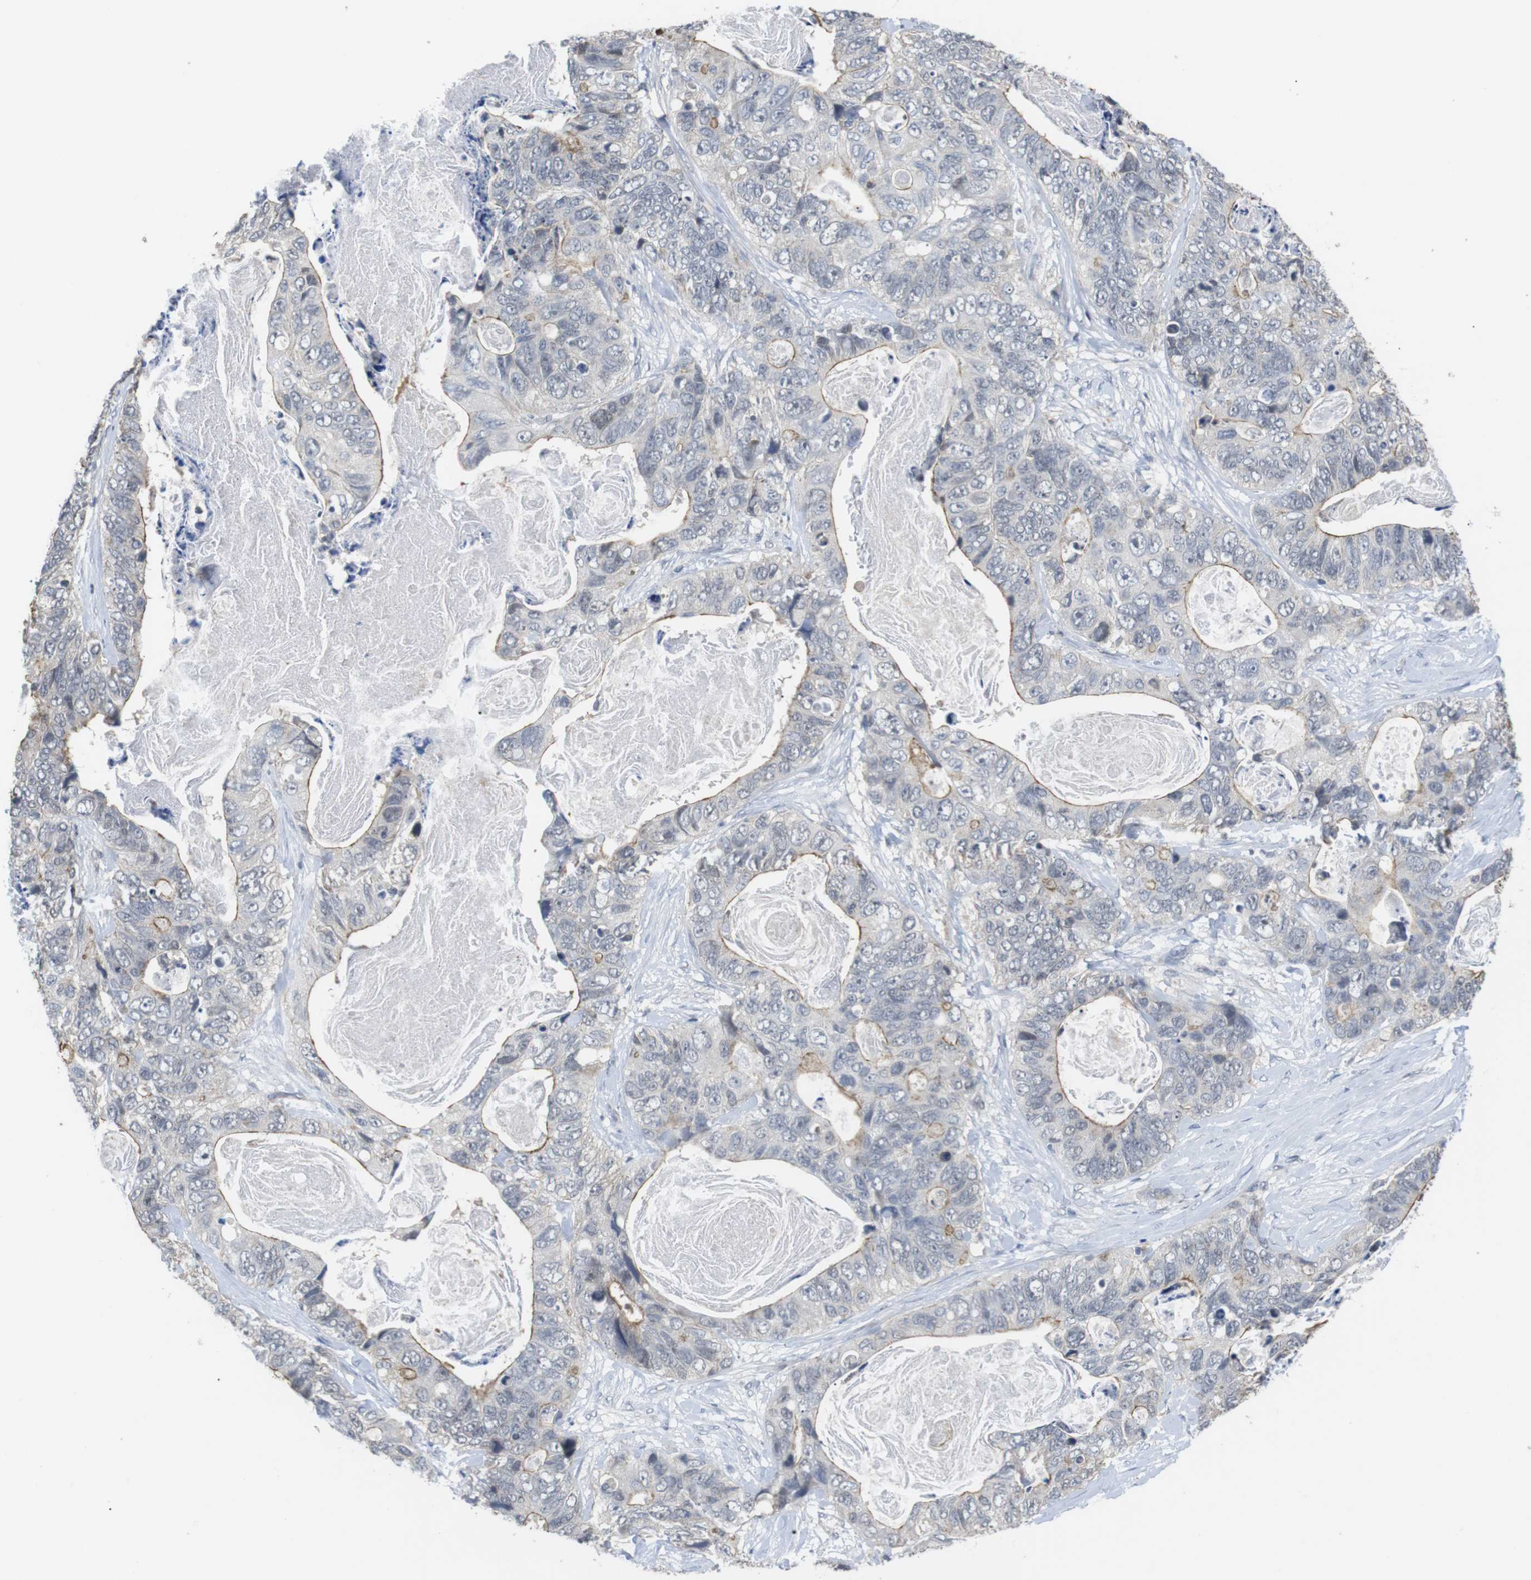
{"staining": {"intensity": "moderate", "quantity": "<25%", "location": "cytoplasmic/membranous"}, "tissue": "stomach cancer", "cell_type": "Tumor cells", "image_type": "cancer", "snomed": [{"axis": "morphology", "description": "Adenocarcinoma, NOS"}, {"axis": "topography", "description": "Stomach"}], "caption": "A brown stain highlights moderate cytoplasmic/membranous staining of a protein in stomach cancer (adenocarcinoma) tumor cells. The staining was performed using DAB to visualize the protein expression in brown, while the nuclei were stained in blue with hematoxylin (Magnification: 20x).", "gene": "NECTIN1", "patient": {"sex": "female", "age": 89}}